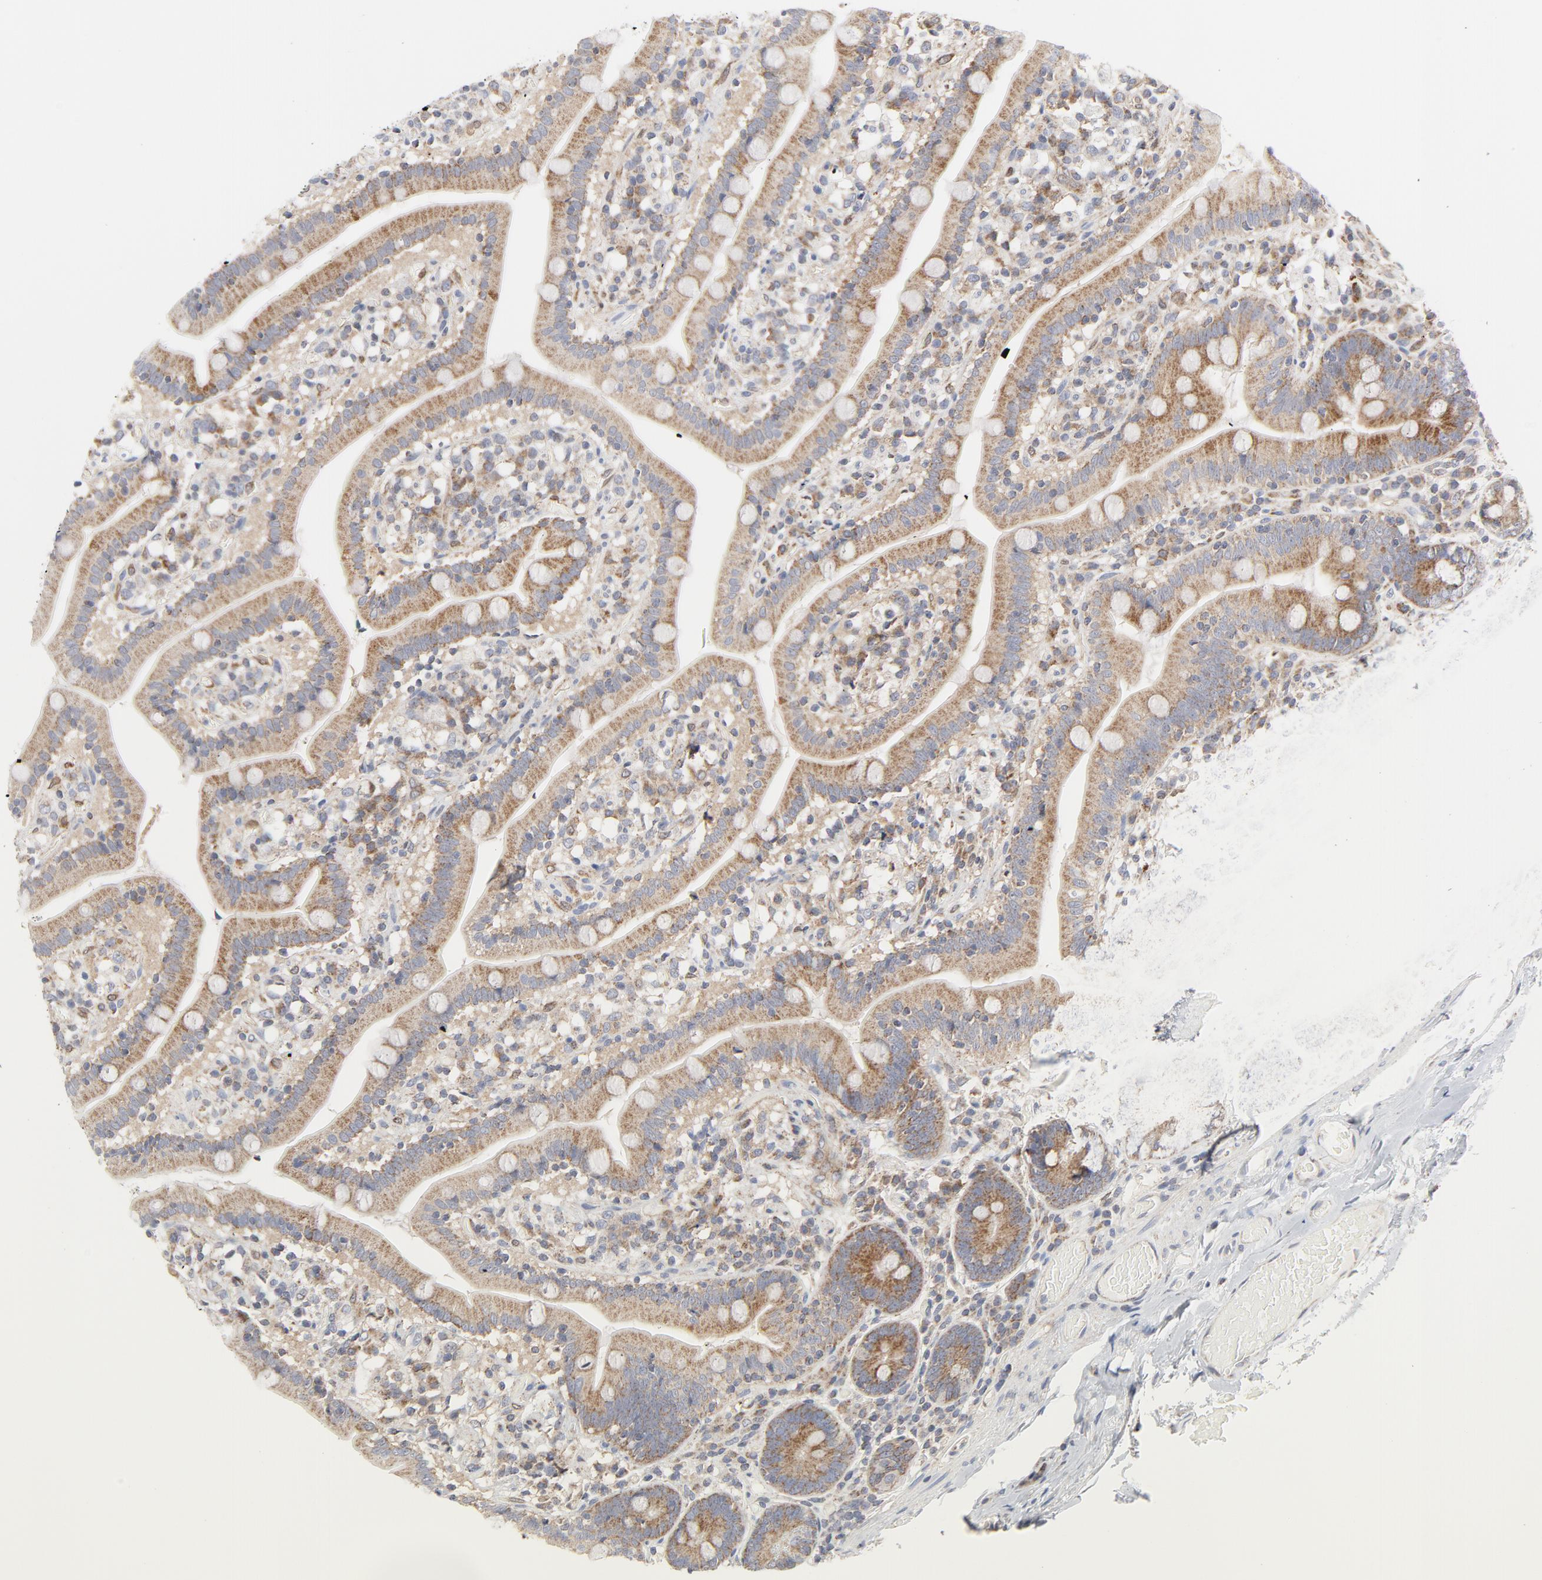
{"staining": {"intensity": "moderate", "quantity": ">75%", "location": "cytoplasmic/membranous"}, "tissue": "duodenum", "cell_type": "Glandular cells", "image_type": "normal", "snomed": [{"axis": "morphology", "description": "Normal tissue, NOS"}, {"axis": "topography", "description": "Duodenum"}], "caption": "The image shows staining of unremarkable duodenum, revealing moderate cytoplasmic/membranous protein expression (brown color) within glandular cells.", "gene": "RAPGEF4", "patient": {"sex": "male", "age": 66}}